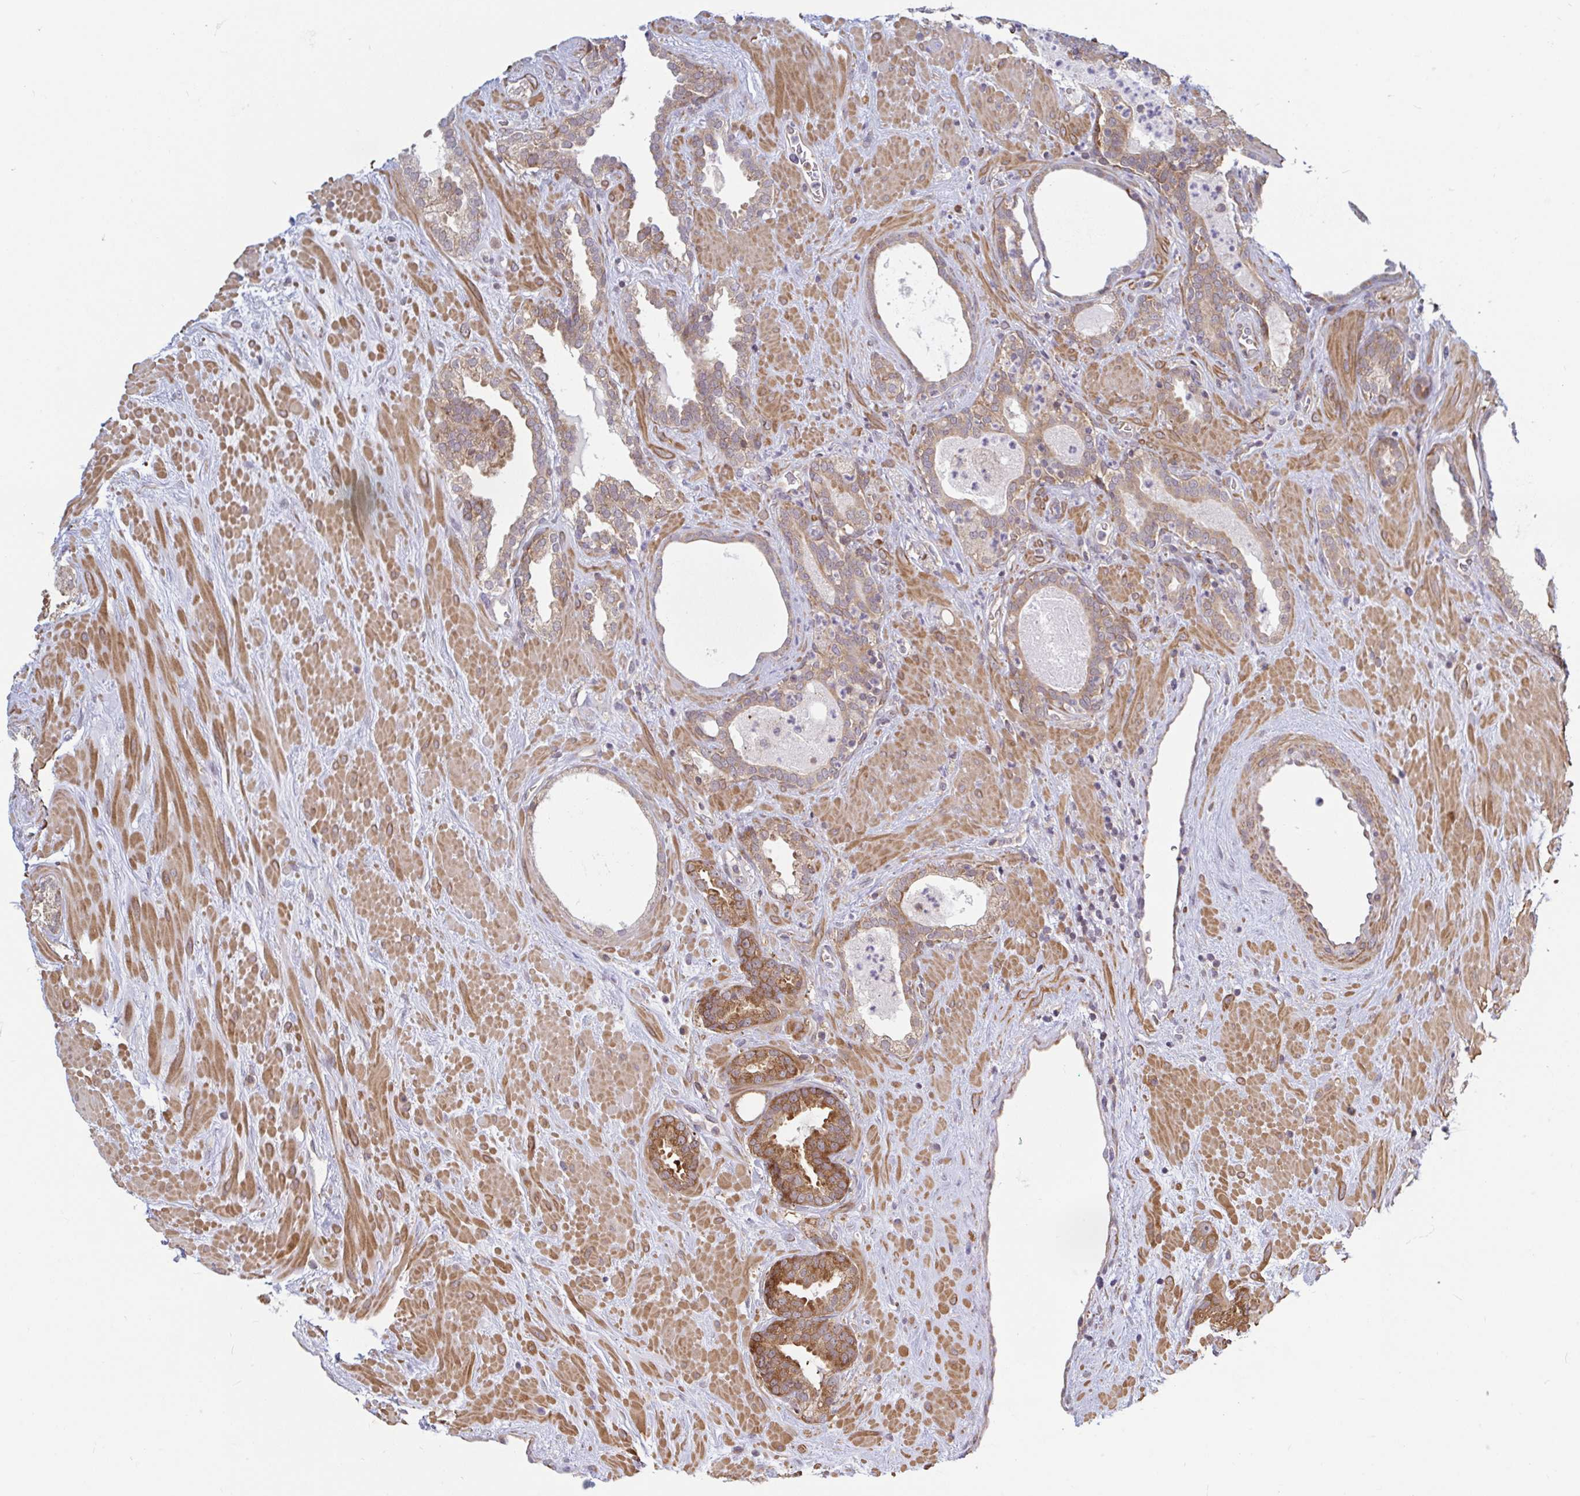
{"staining": {"intensity": "weak", "quantity": ">75%", "location": "cytoplasmic/membranous"}, "tissue": "prostate cancer", "cell_type": "Tumor cells", "image_type": "cancer", "snomed": [{"axis": "morphology", "description": "Adenocarcinoma, Low grade"}, {"axis": "topography", "description": "Prostate"}], "caption": "A low amount of weak cytoplasmic/membranous expression is identified in about >75% of tumor cells in prostate cancer tissue.", "gene": "LARP1", "patient": {"sex": "male", "age": 62}}